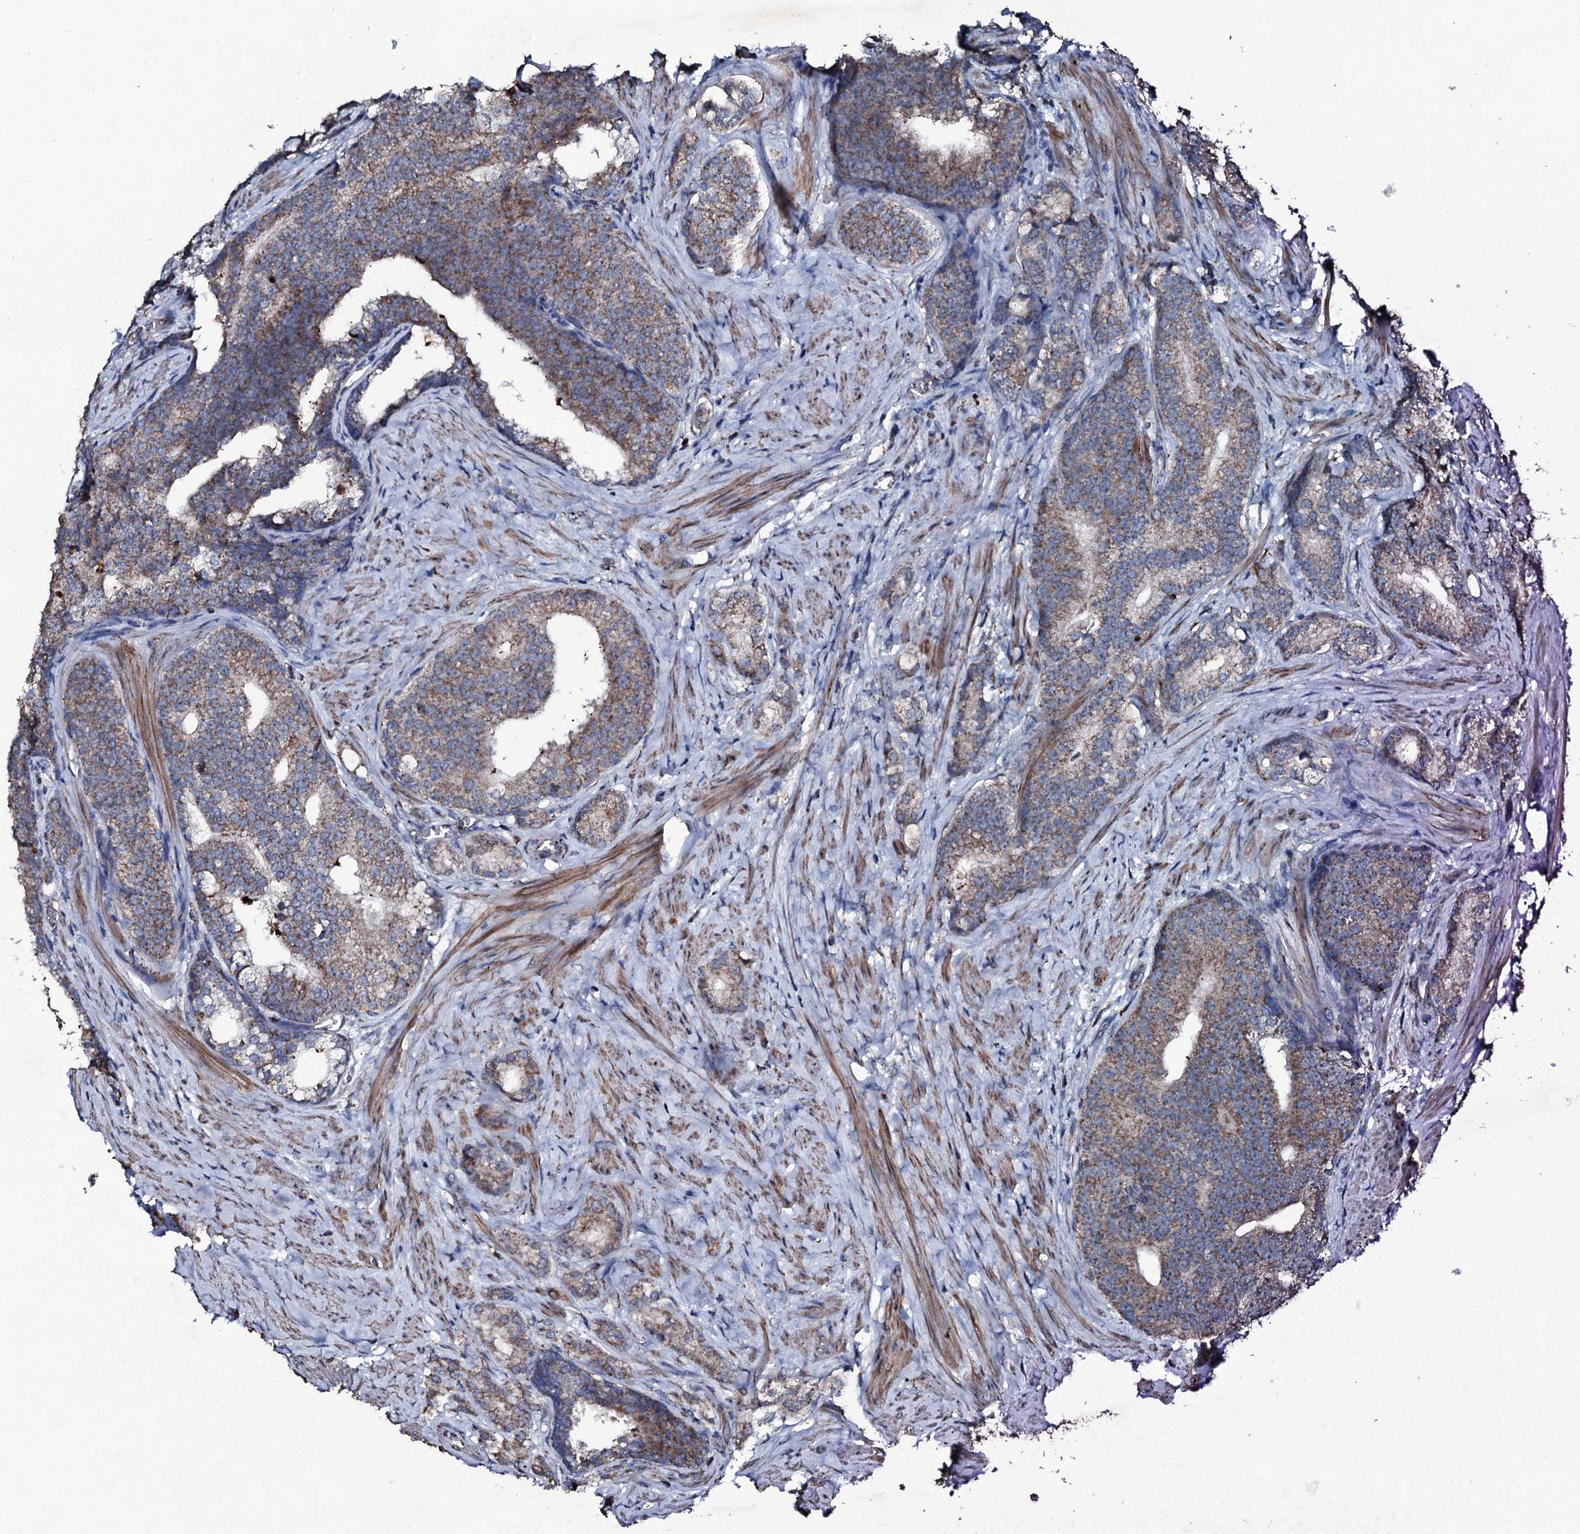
{"staining": {"intensity": "moderate", "quantity": "25%-75%", "location": "cytoplasmic/membranous"}, "tissue": "prostate cancer", "cell_type": "Tumor cells", "image_type": "cancer", "snomed": [{"axis": "morphology", "description": "Adenocarcinoma, Low grade"}, {"axis": "topography", "description": "Prostate"}], "caption": "The histopathology image shows staining of prostate cancer, revealing moderate cytoplasmic/membranous protein expression (brown color) within tumor cells. (DAB IHC, brown staining for protein, blue staining for nuclei).", "gene": "DYNC2I2", "patient": {"sex": "male", "age": 71}}